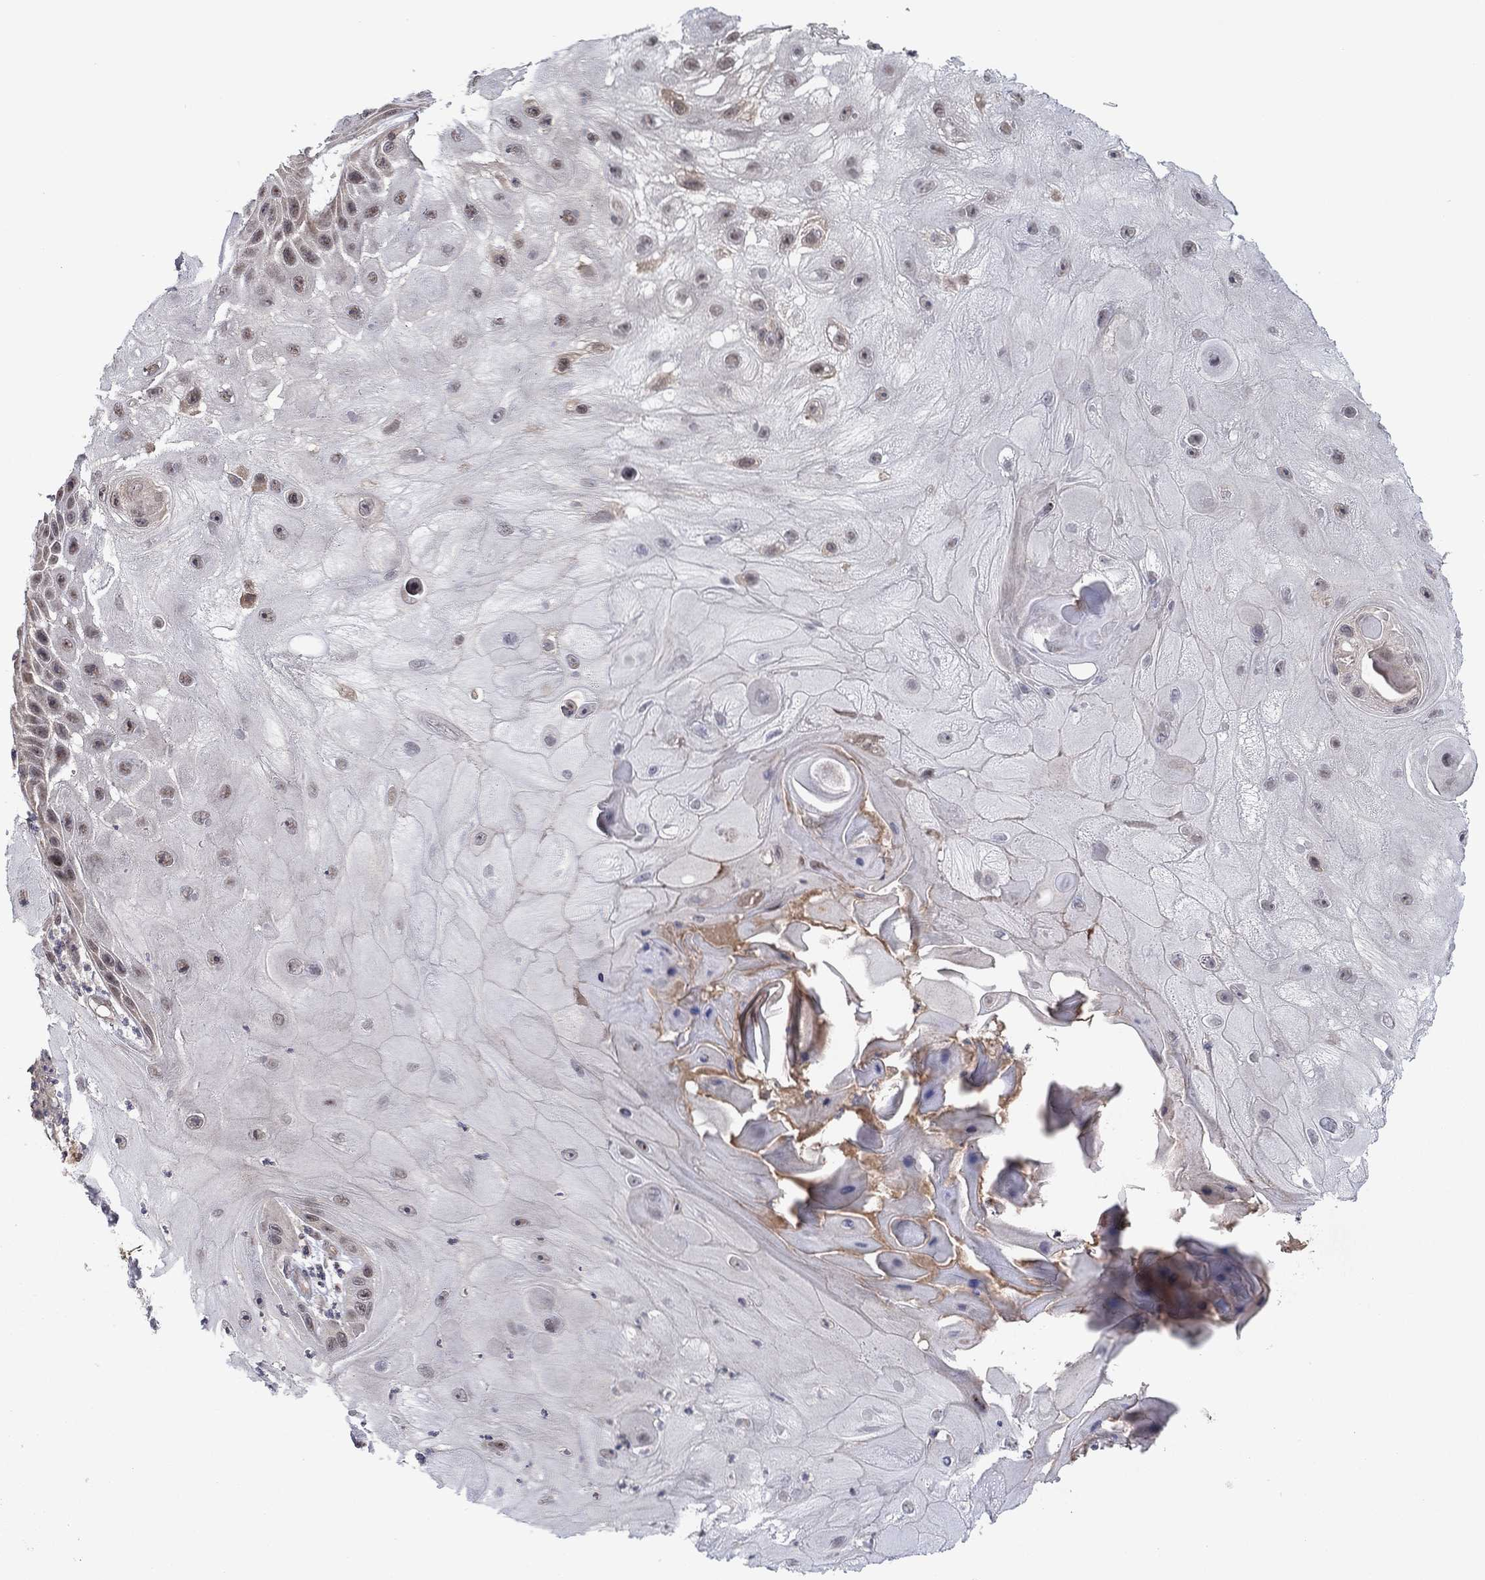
{"staining": {"intensity": "moderate", "quantity": "<25%", "location": "cytoplasmic/membranous,nuclear"}, "tissue": "skin cancer", "cell_type": "Tumor cells", "image_type": "cancer", "snomed": [{"axis": "morphology", "description": "Normal tissue, NOS"}, {"axis": "morphology", "description": "Squamous cell carcinoma, NOS"}, {"axis": "topography", "description": "Skin"}], "caption": "Human squamous cell carcinoma (skin) stained with a brown dye displays moderate cytoplasmic/membranous and nuclear positive positivity in about <25% of tumor cells.", "gene": "ZNF395", "patient": {"sex": "male", "age": 79}}